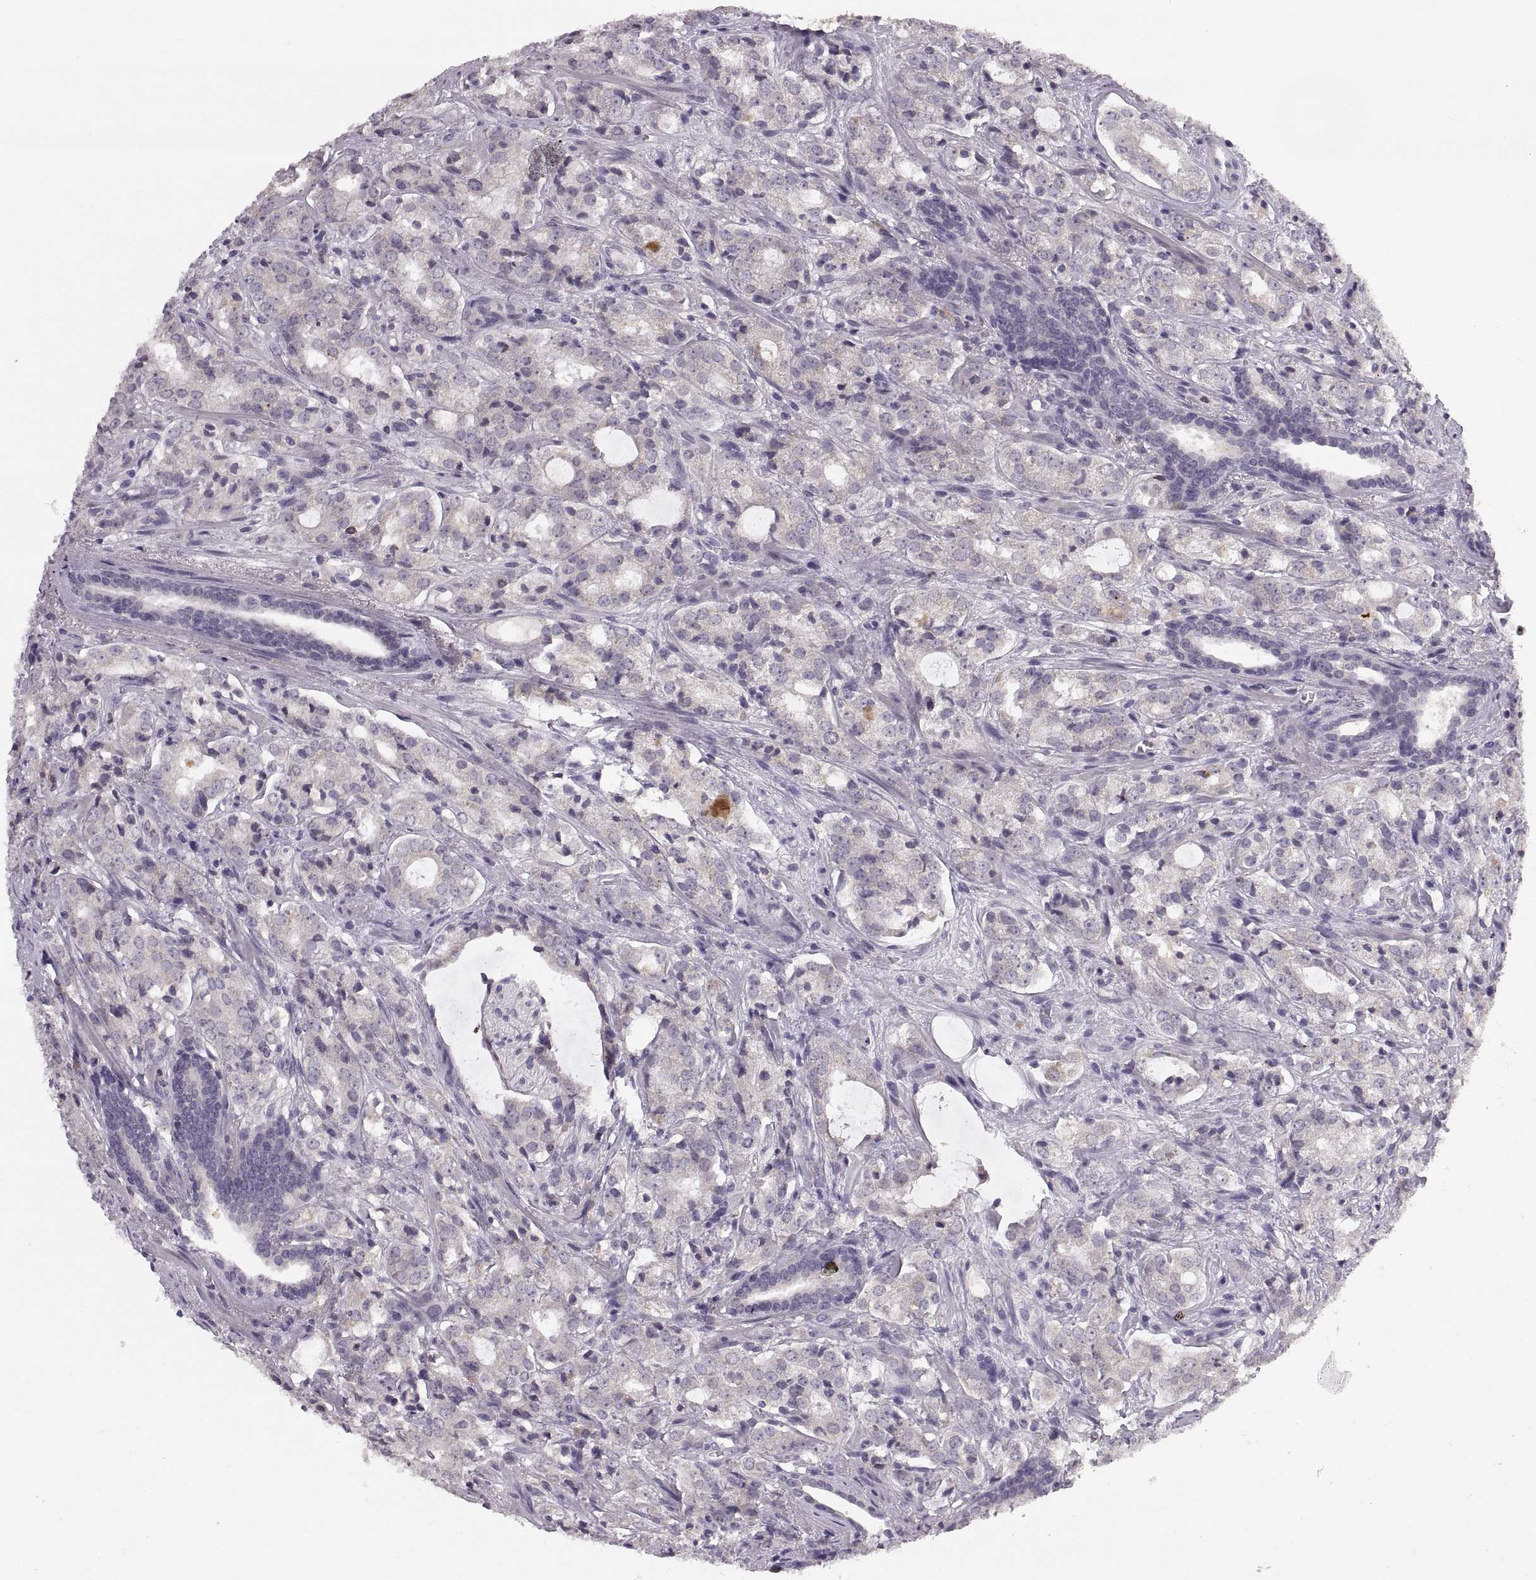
{"staining": {"intensity": "negative", "quantity": "none", "location": "none"}, "tissue": "prostate cancer", "cell_type": "Tumor cells", "image_type": "cancer", "snomed": [{"axis": "morphology", "description": "Adenocarcinoma, NOS"}, {"axis": "topography", "description": "Prostate"}], "caption": "Protein analysis of prostate cancer (adenocarcinoma) reveals no significant expression in tumor cells.", "gene": "ADH6", "patient": {"sex": "male", "age": 66}}